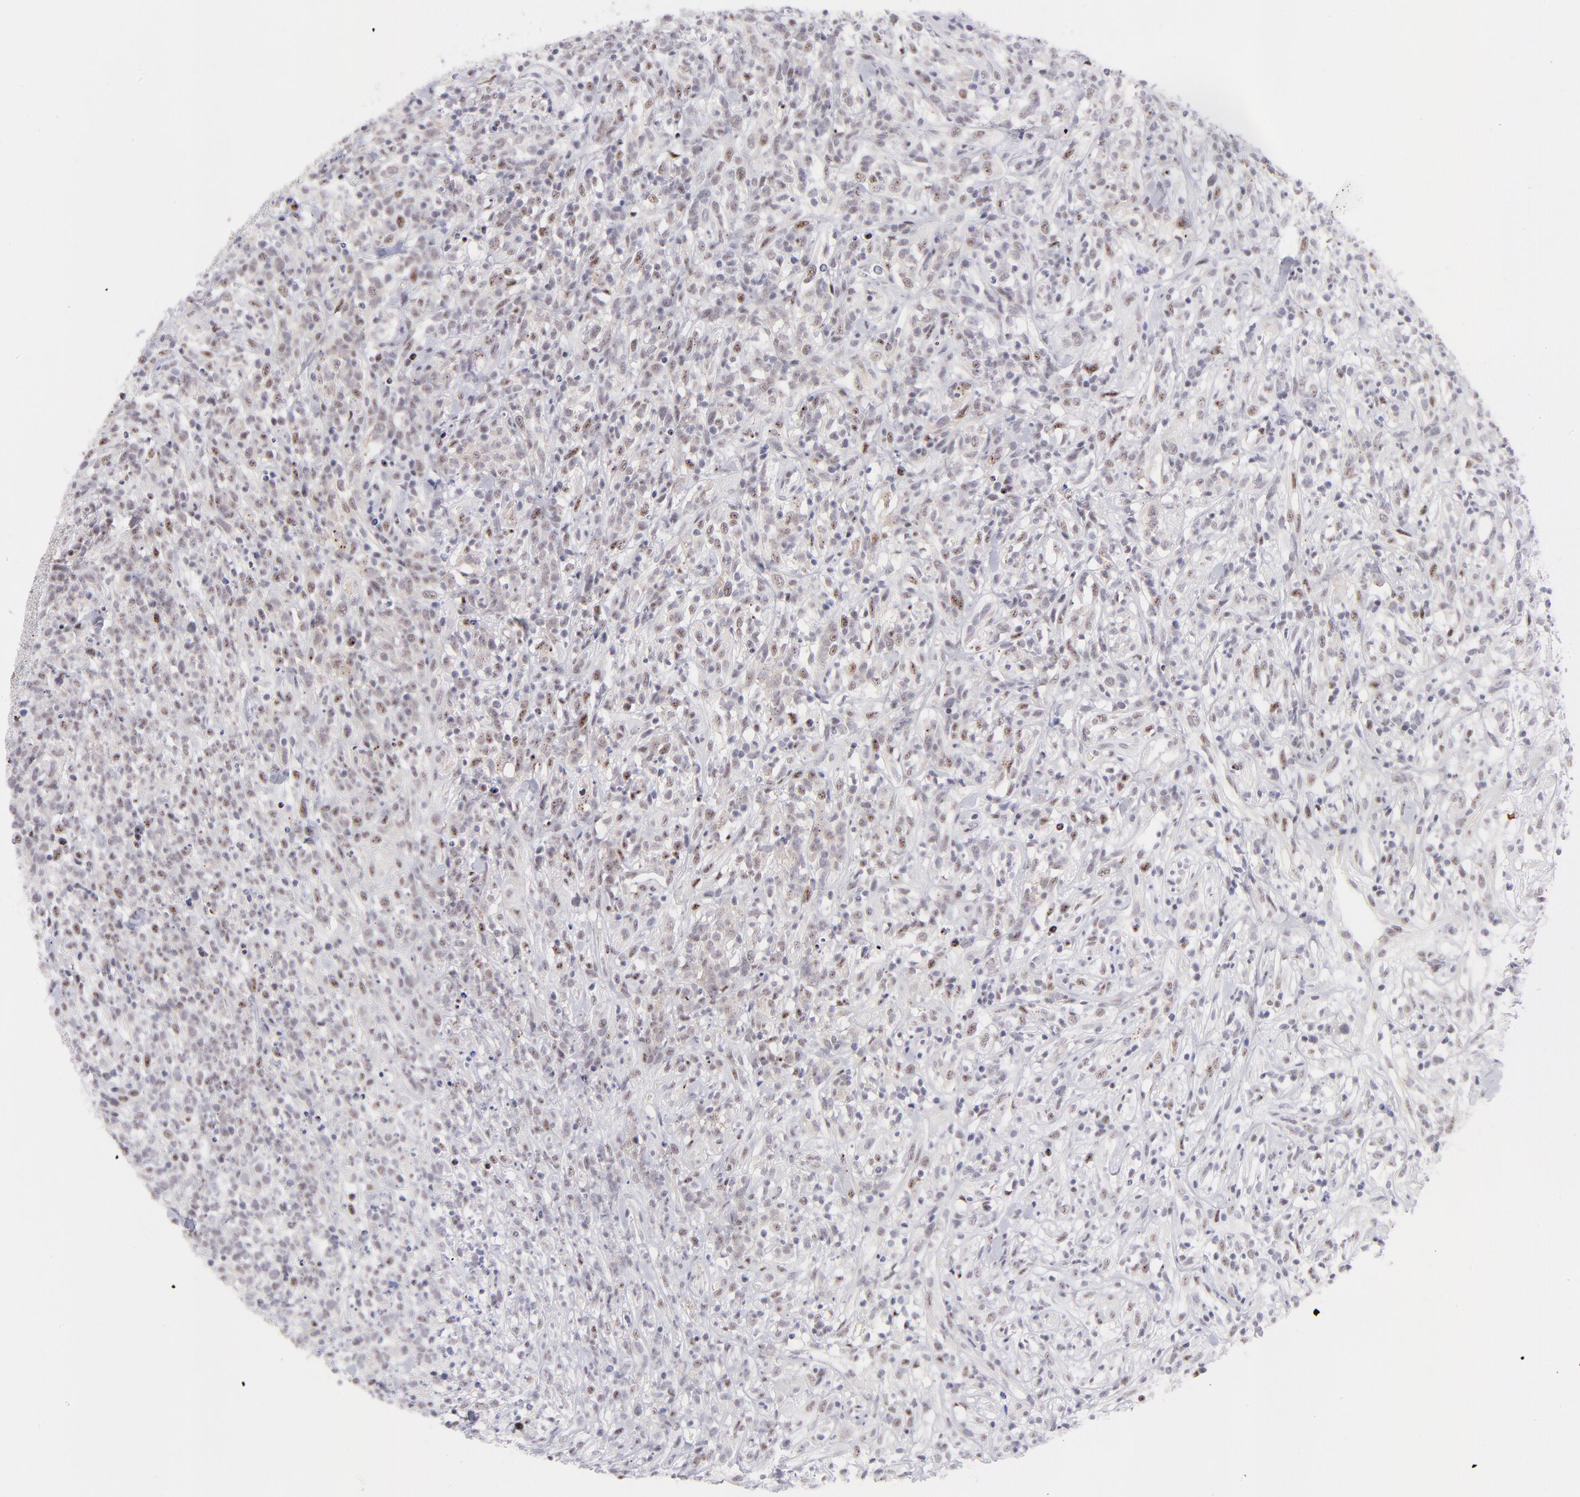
{"staining": {"intensity": "weak", "quantity": "25%-75%", "location": "nuclear"}, "tissue": "lymphoma", "cell_type": "Tumor cells", "image_type": "cancer", "snomed": [{"axis": "morphology", "description": "Malignant lymphoma, non-Hodgkin's type, High grade"}, {"axis": "topography", "description": "Lymph node"}], "caption": "Protein analysis of lymphoma tissue shows weak nuclear staining in about 25%-75% of tumor cells.", "gene": "CDC25C", "patient": {"sex": "female", "age": 73}}